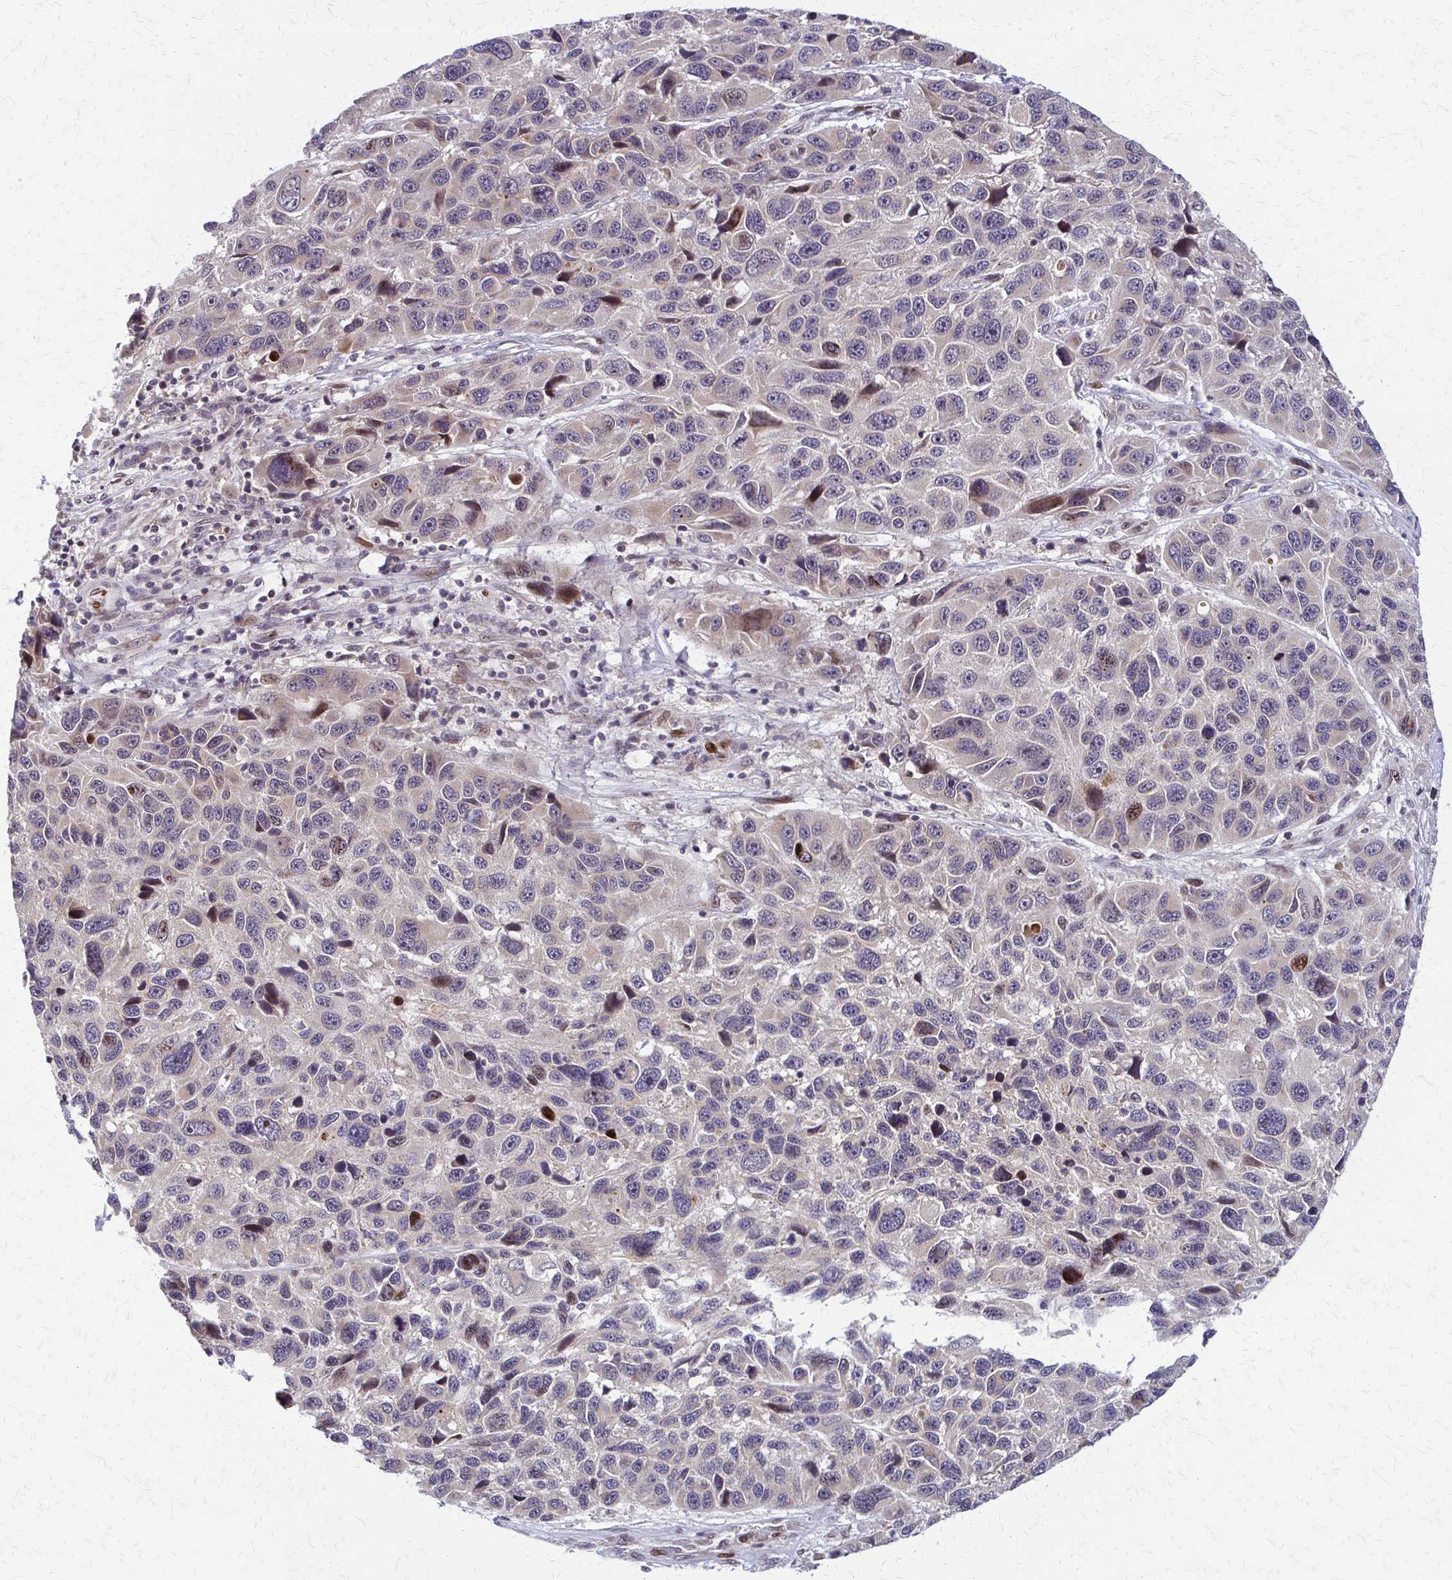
{"staining": {"intensity": "negative", "quantity": "none", "location": "none"}, "tissue": "melanoma", "cell_type": "Tumor cells", "image_type": "cancer", "snomed": [{"axis": "morphology", "description": "Malignant melanoma, NOS"}, {"axis": "topography", "description": "Skin"}], "caption": "This is an IHC micrograph of malignant melanoma. There is no positivity in tumor cells.", "gene": "TRIR", "patient": {"sex": "male", "age": 53}}